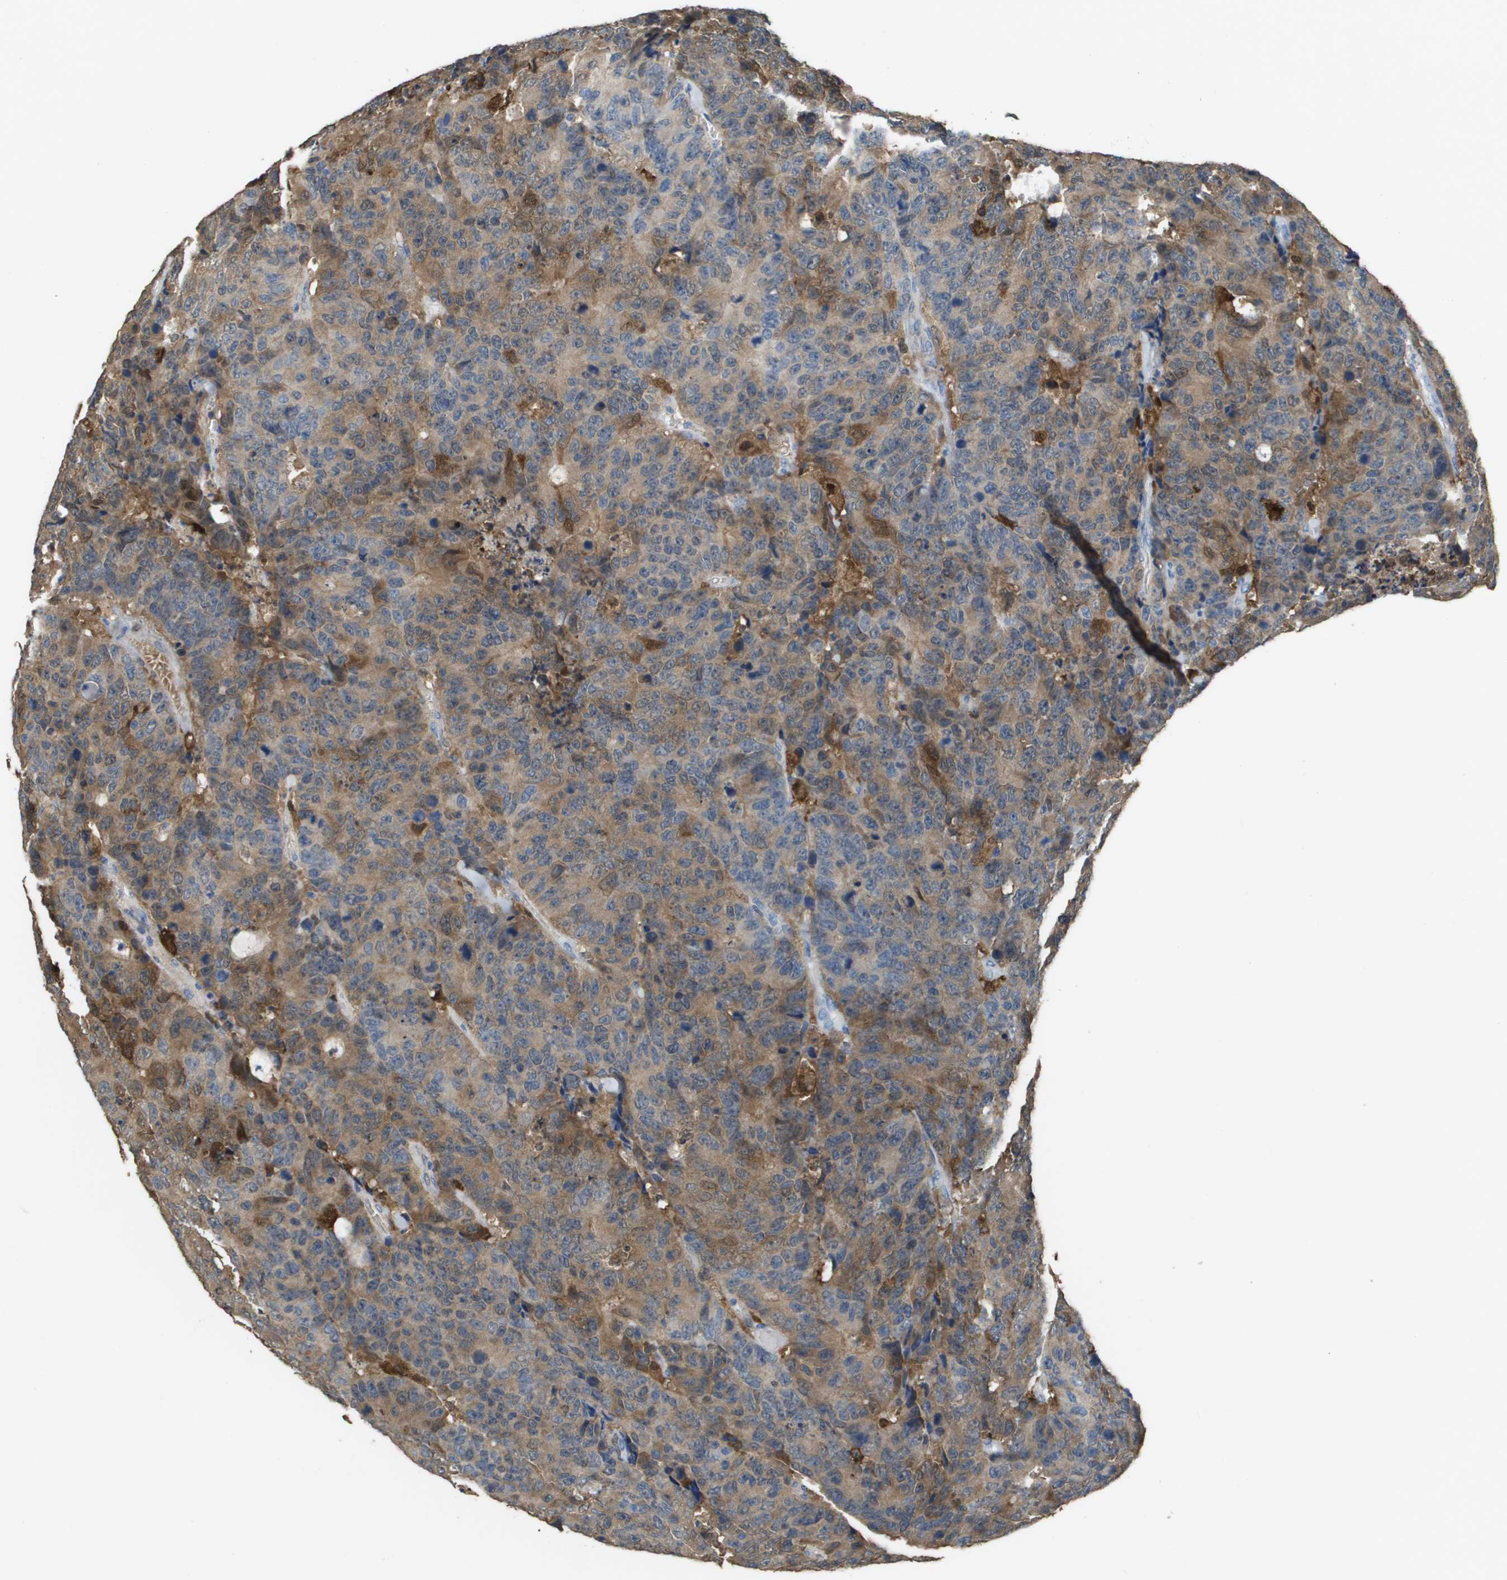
{"staining": {"intensity": "moderate", "quantity": ">75%", "location": "cytoplasmic/membranous"}, "tissue": "colorectal cancer", "cell_type": "Tumor cells", "image_type": "cancer", "snomed": [{"axis": "morphology", "description": "Adenocarcinoma, NOS"}, {"axis": "topography", "description": "Colon"}], "caption": "Immunohistochemistry (IHC) of colorectal cancer (adenocarcinoma) reveals medium levels of moderate cytoplasmic/membranous expression in about >75% of tumor cells. The protein is shown in brown color, while the nuclei are stained blue.", "gene": "FABP5", "patient": {"sex": "female", "age": 86}}